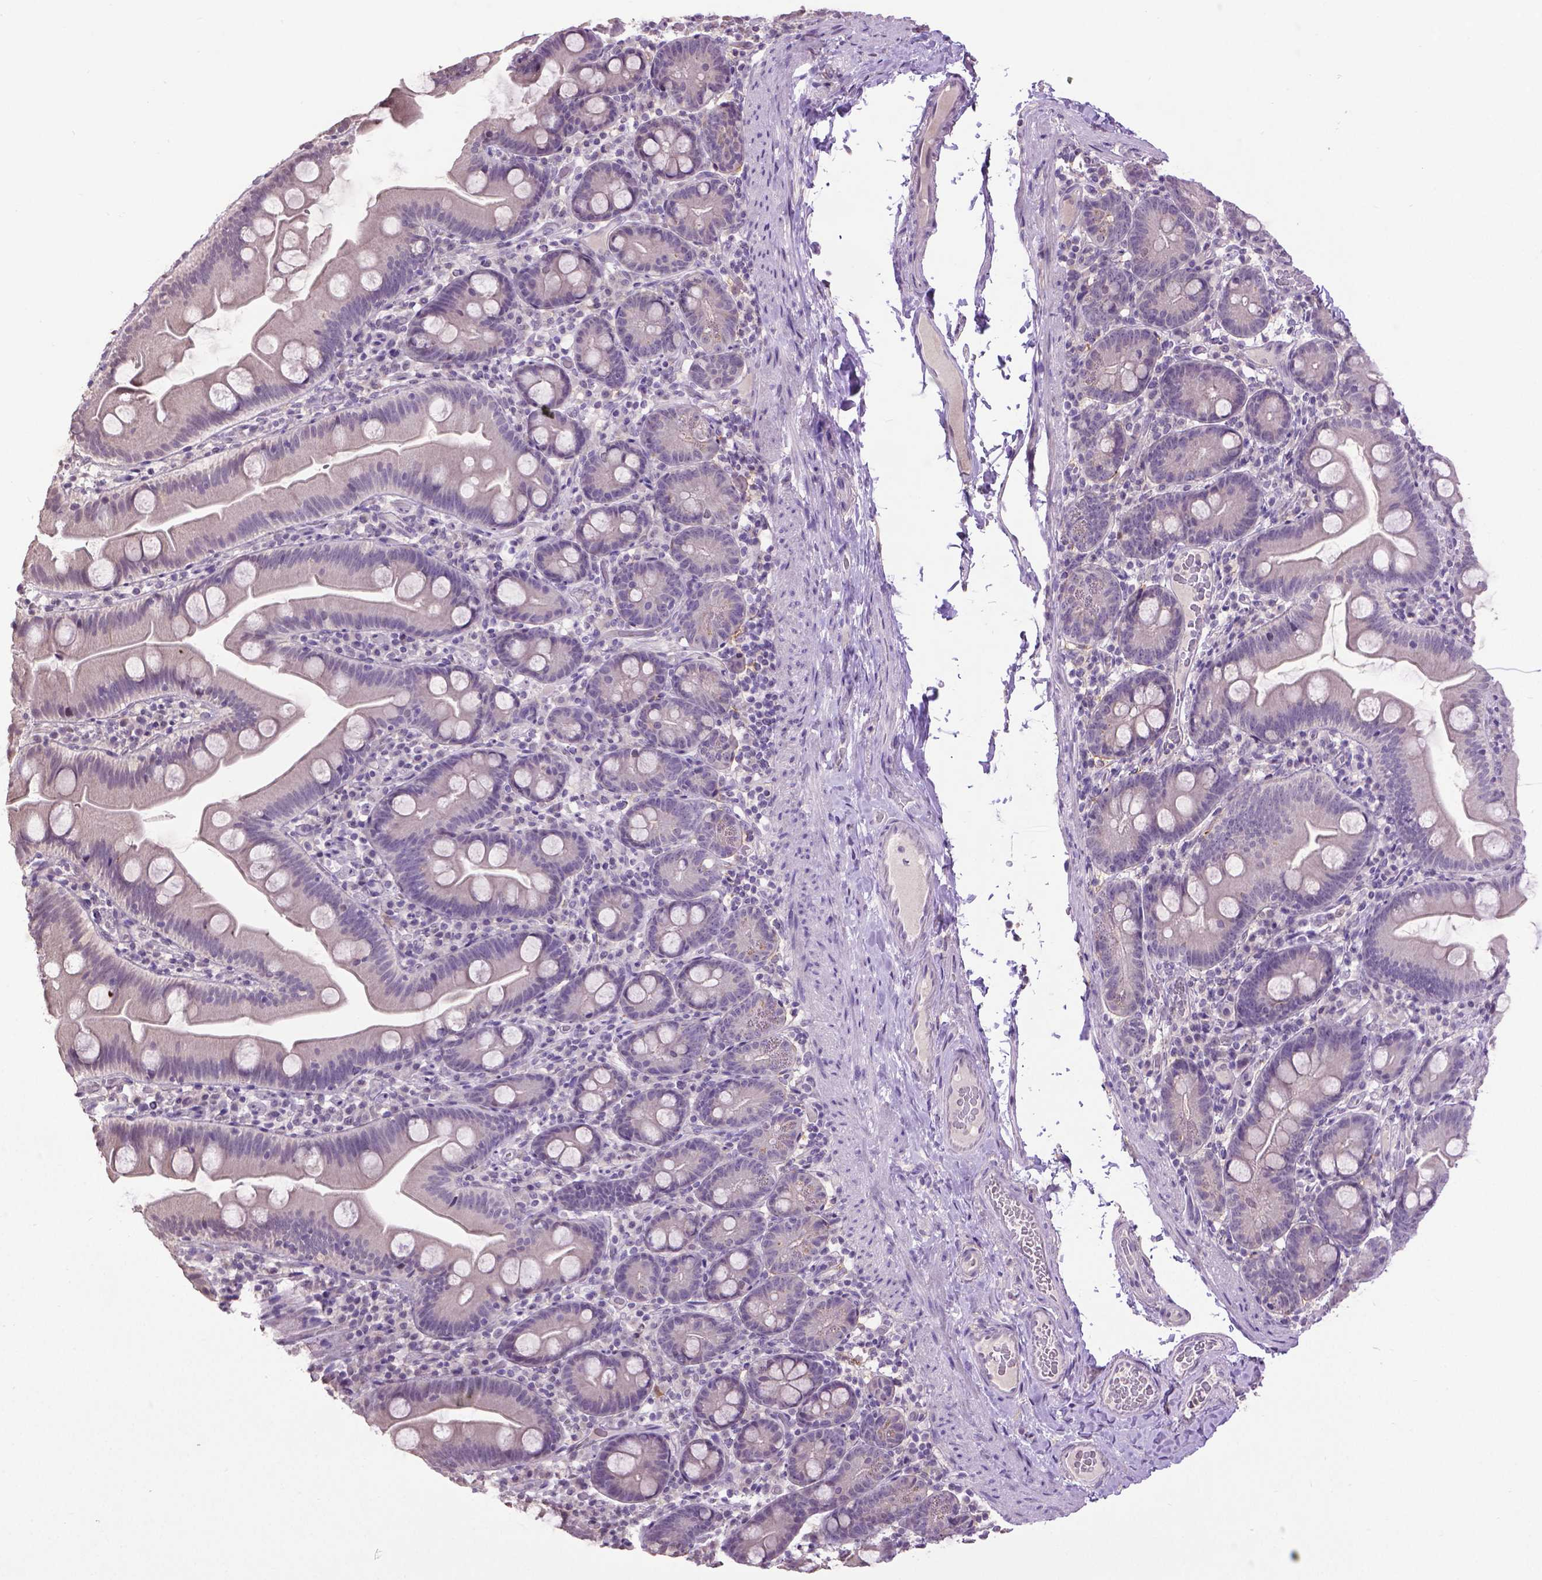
{"staining": {"intensity": "negative", "quantity": "none", "location": "none"}, "tissue": "small intestine", "cell_type": "Glandular cells", "image_type": "normal", "snomed": [{"axis": "morphology", "description": "Normal tissue, NOS"}, {"axis": "topography", "description": "Small intestine"}], "caption": "An IHC micrograph of benign small intestine is shown. There is no staining in glandular cells of small intestine. The staining is performed using DAB (3,3'-diaminobenzidine) brown chromogen with nuclei counter-stained in using hematoxylin.", "gene": "CPM", "patient": {"sex": "female", "age": 68}}